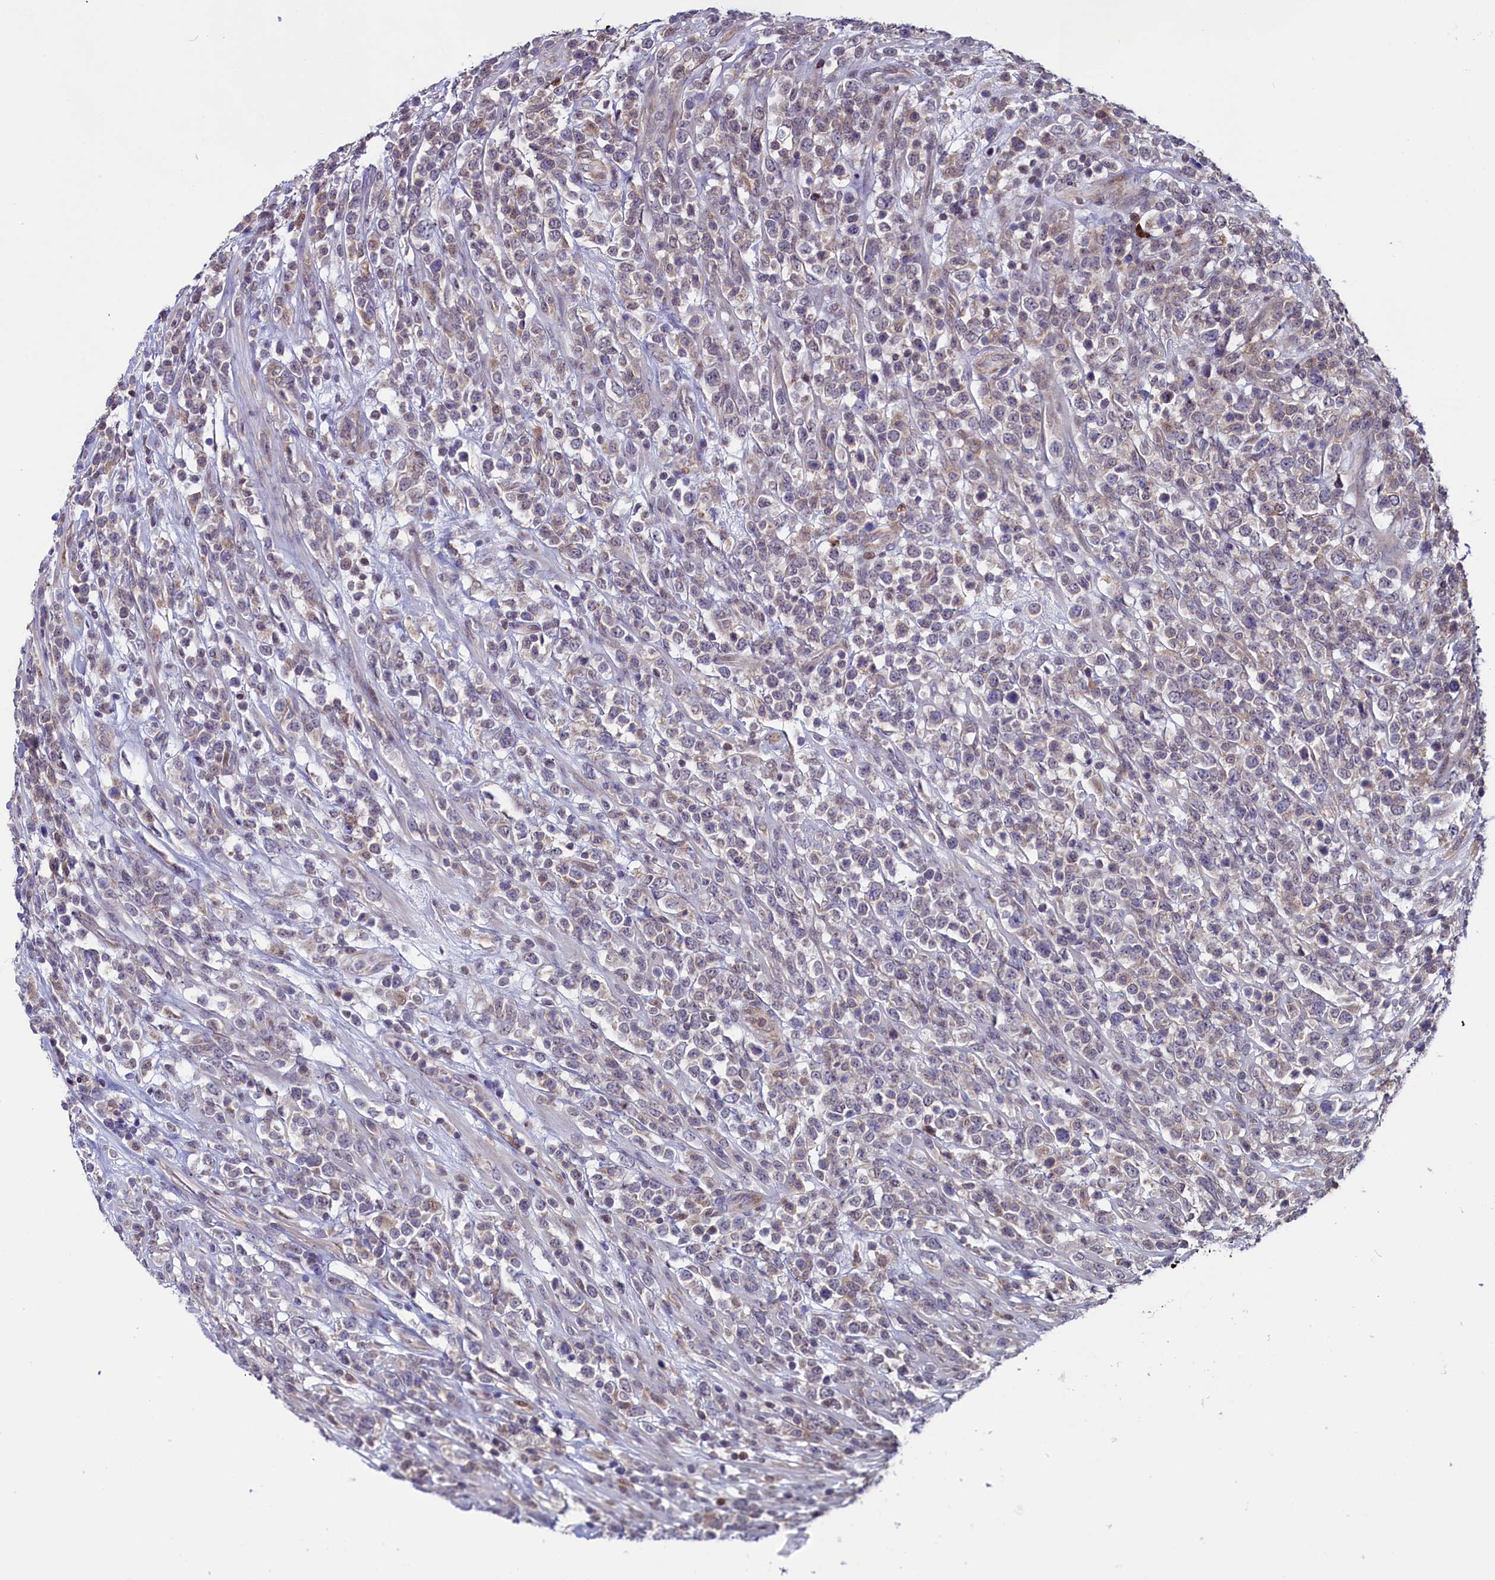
{"staining": {"intensity": "negative", "quantity": "none", "location": "none"}, "tissue": "lymphoma", "cell_type": "Tumor cells", "image_type": "cancer", "snomed": [{"axis": "morphology", "description": "Malignant lymphoma, non-Hodgkin's type, High grade"}, {"axis": "topography", "description": "Colon"}], "caption": "High magnification brightfield microscopy of malignant lymphoma, non-Hodgkin's type (high-grade) stained with DAB (3,3'-diaminobenzidine) (brown) and counterstained with hematoxylin (blue): tumor cells show no significant positivity. Nuclei are stained in blue.", "gene": "CIAPIN1", "patient": {"sex": "female", "age": 53}}